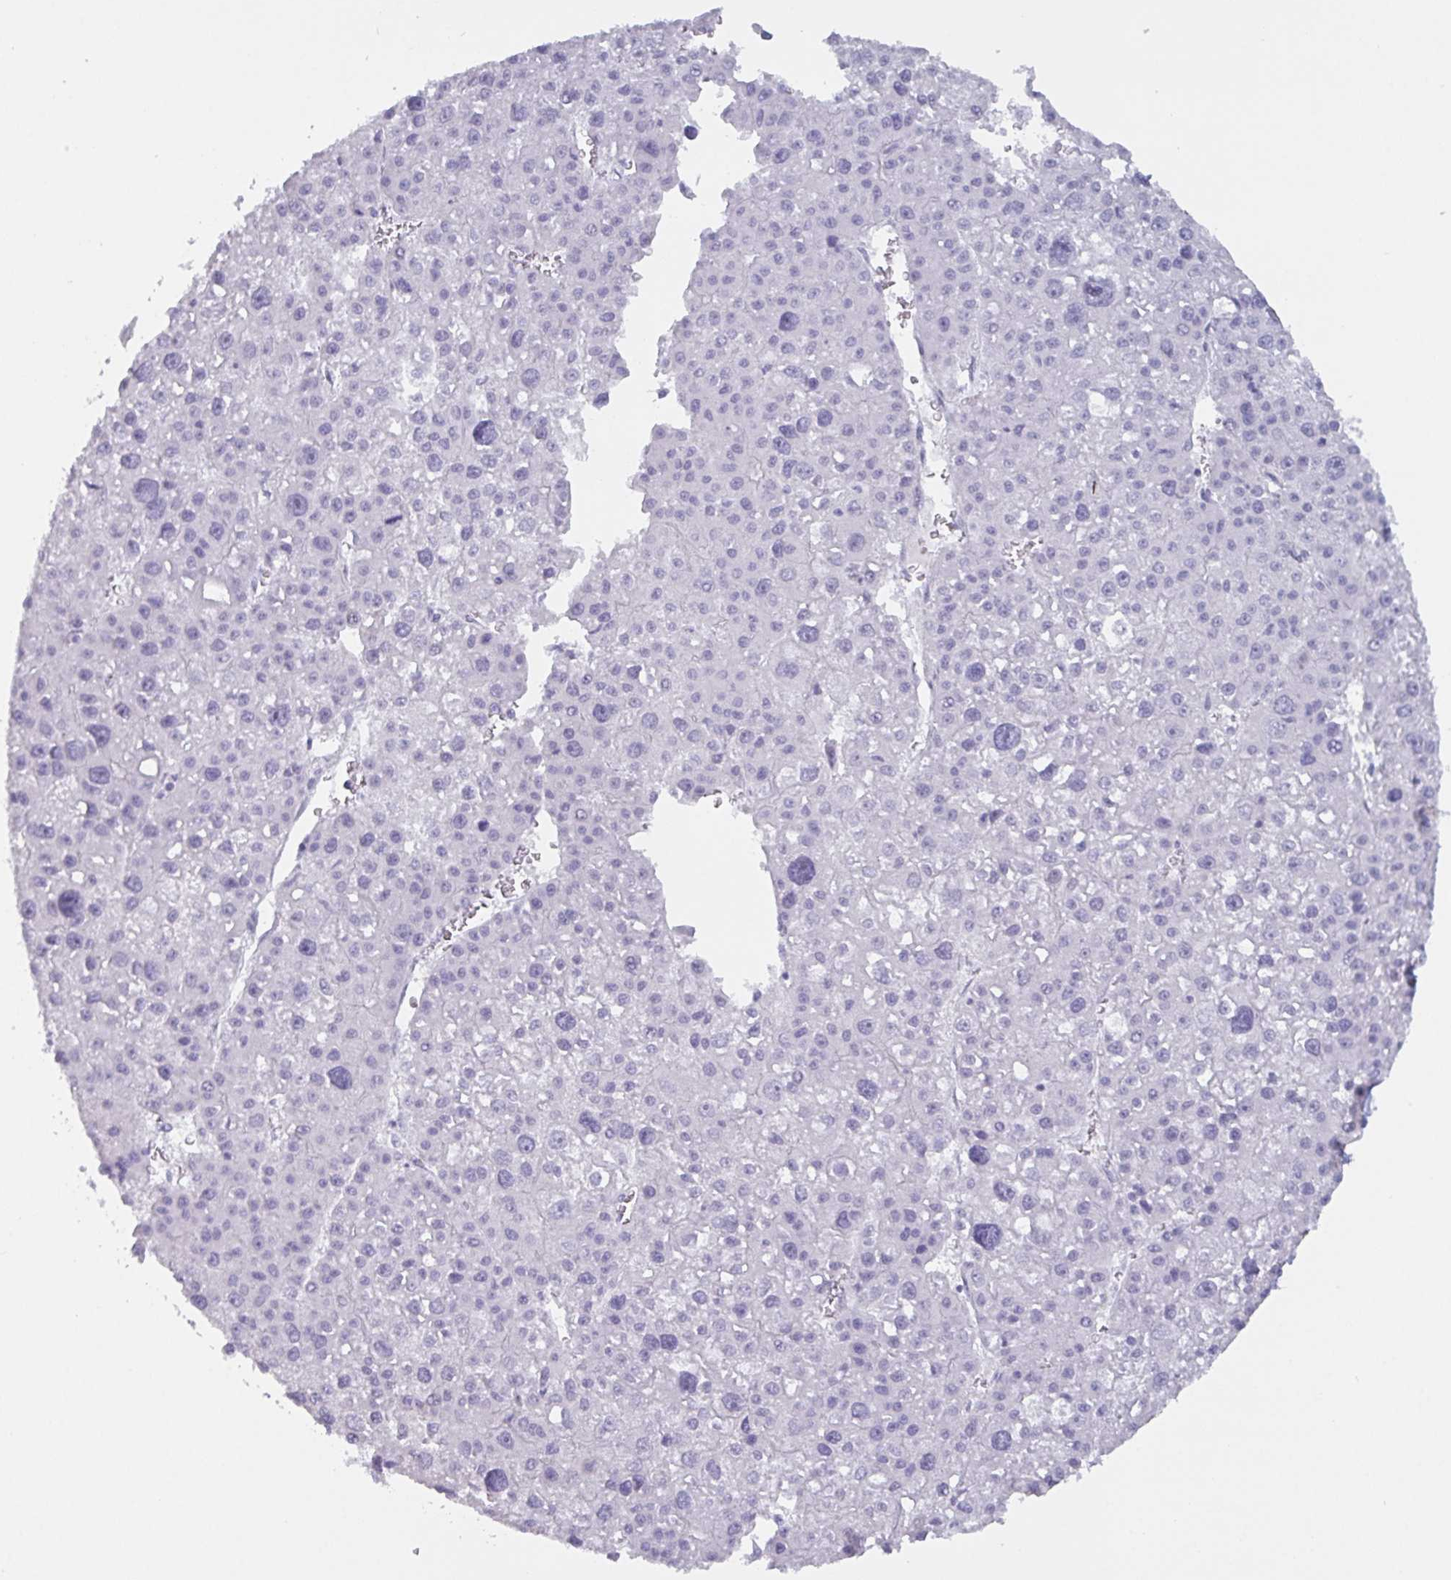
{"staining": {"intensity": "negative", "quantity": "none", "location": "none"}, "tissue": "liver cancer", "cell_type": "Tumor cells", "image_type": "cancer", "snomed": [{"axis": "morphology", "description": "Carcinoma, Hepatocellular, NOS"}, {"axis": "topography", "description": "Liver"}], "caption": "Immunohistochemistry (IHC) image of neoplastic tissue: human liver cancer stained with DAB shows no significant protein staining in tumor cells.", "gene": "OR5P3", "patient": {"sex": "male", "age": 73}}